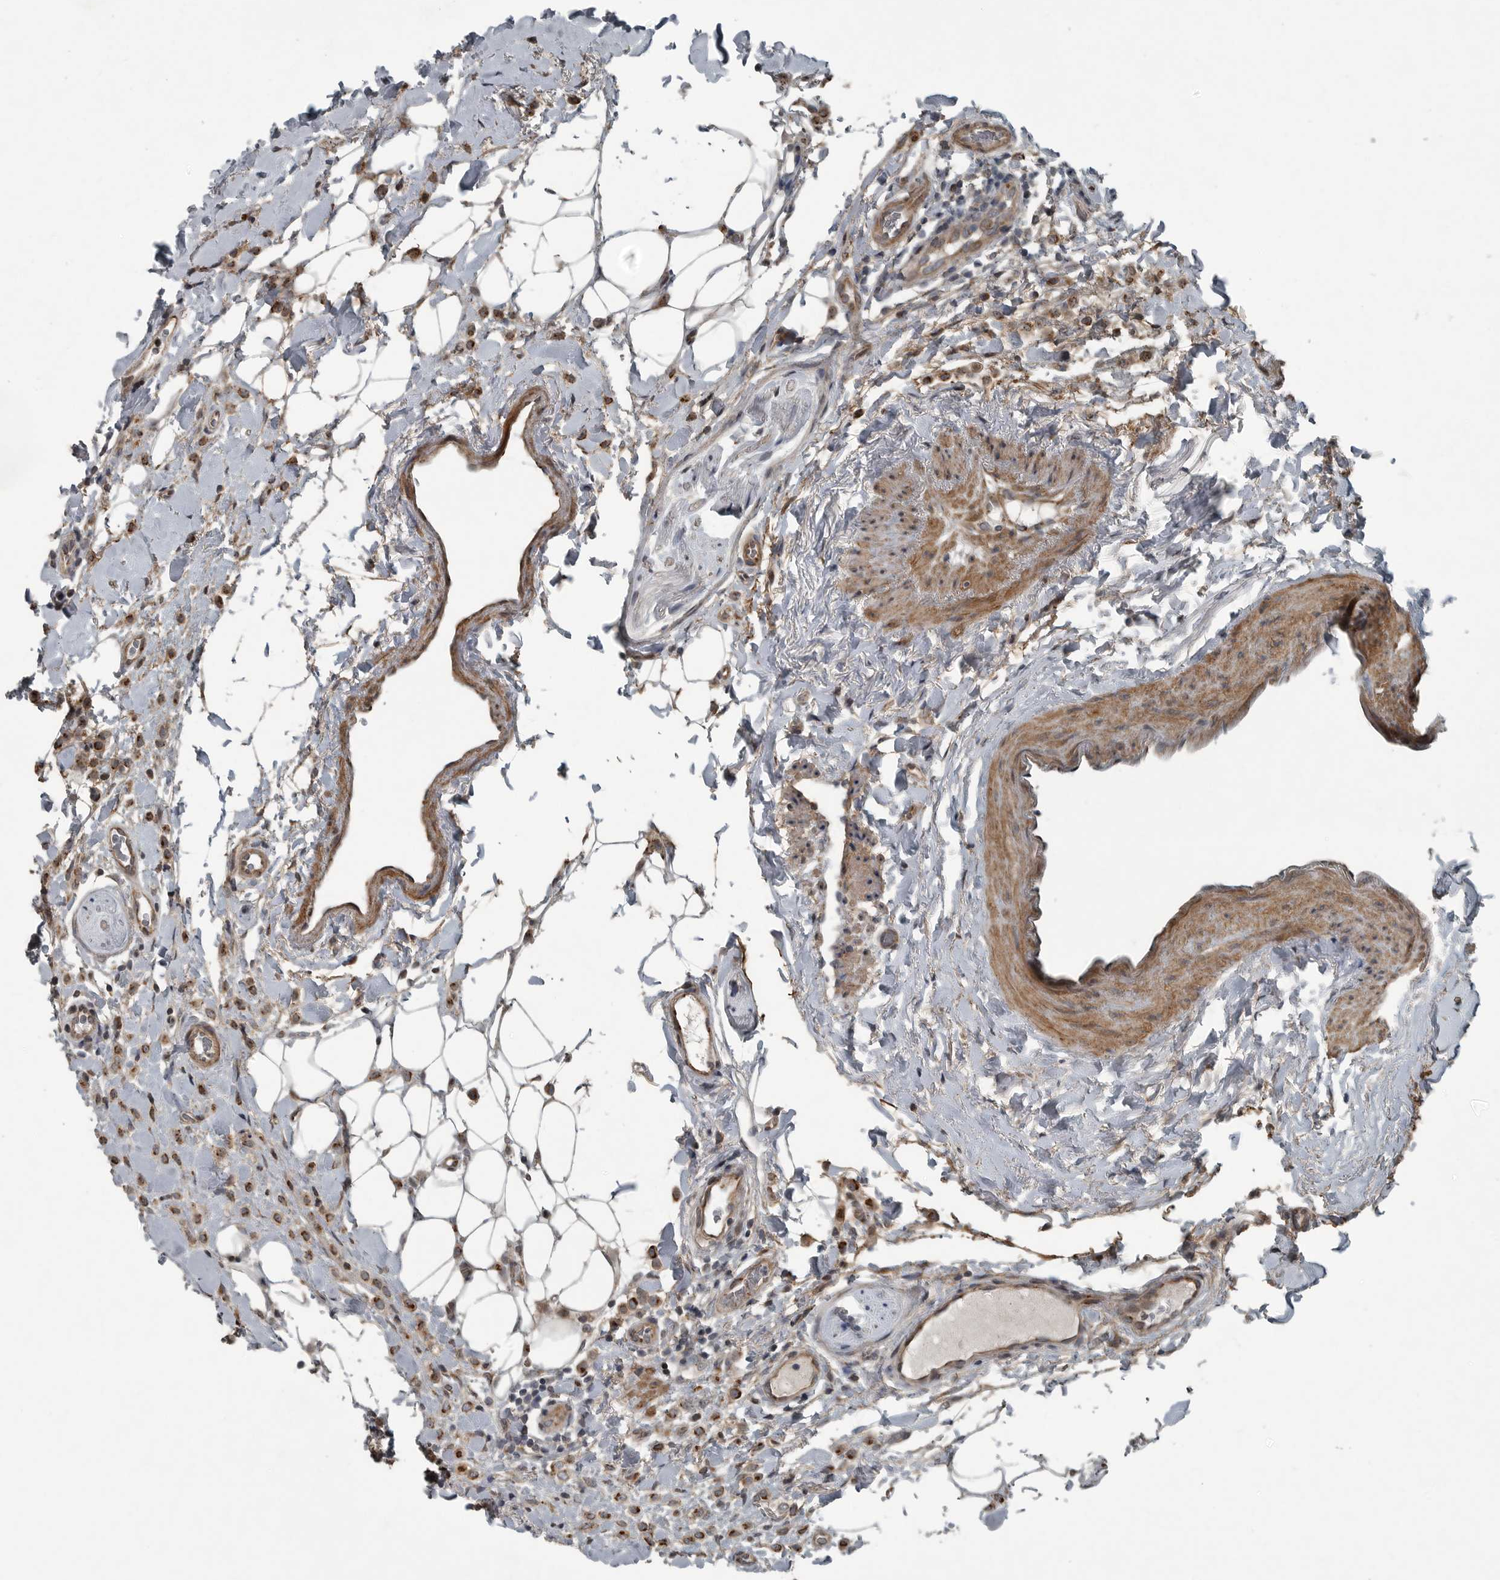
{"staining": {"intensity": "strong", "quantity": ">75%", "location": "cytoplasmic/membranous"}, "tissue": "breast cancer", "cell_type": "Tumor cells", "image_type": "cancer", "snomed": [{"axis": "morphology", "description": "Normal tissue, NOS"}, {"axis": "morphology", "description": "Lobular carcinoma"}, {"axis": "topography", "description": "Breast"}], "caption": "Immunohistochemistry histopathology image of lobular carcinoma (breast) stained for a protein (brown), which demonstrates high levels of strong cytoplasmic/membranous positivity in approximately >75% of tumor cells.", "gene": "ZNF345", "patient": {"sex": "female", "age": 50}}